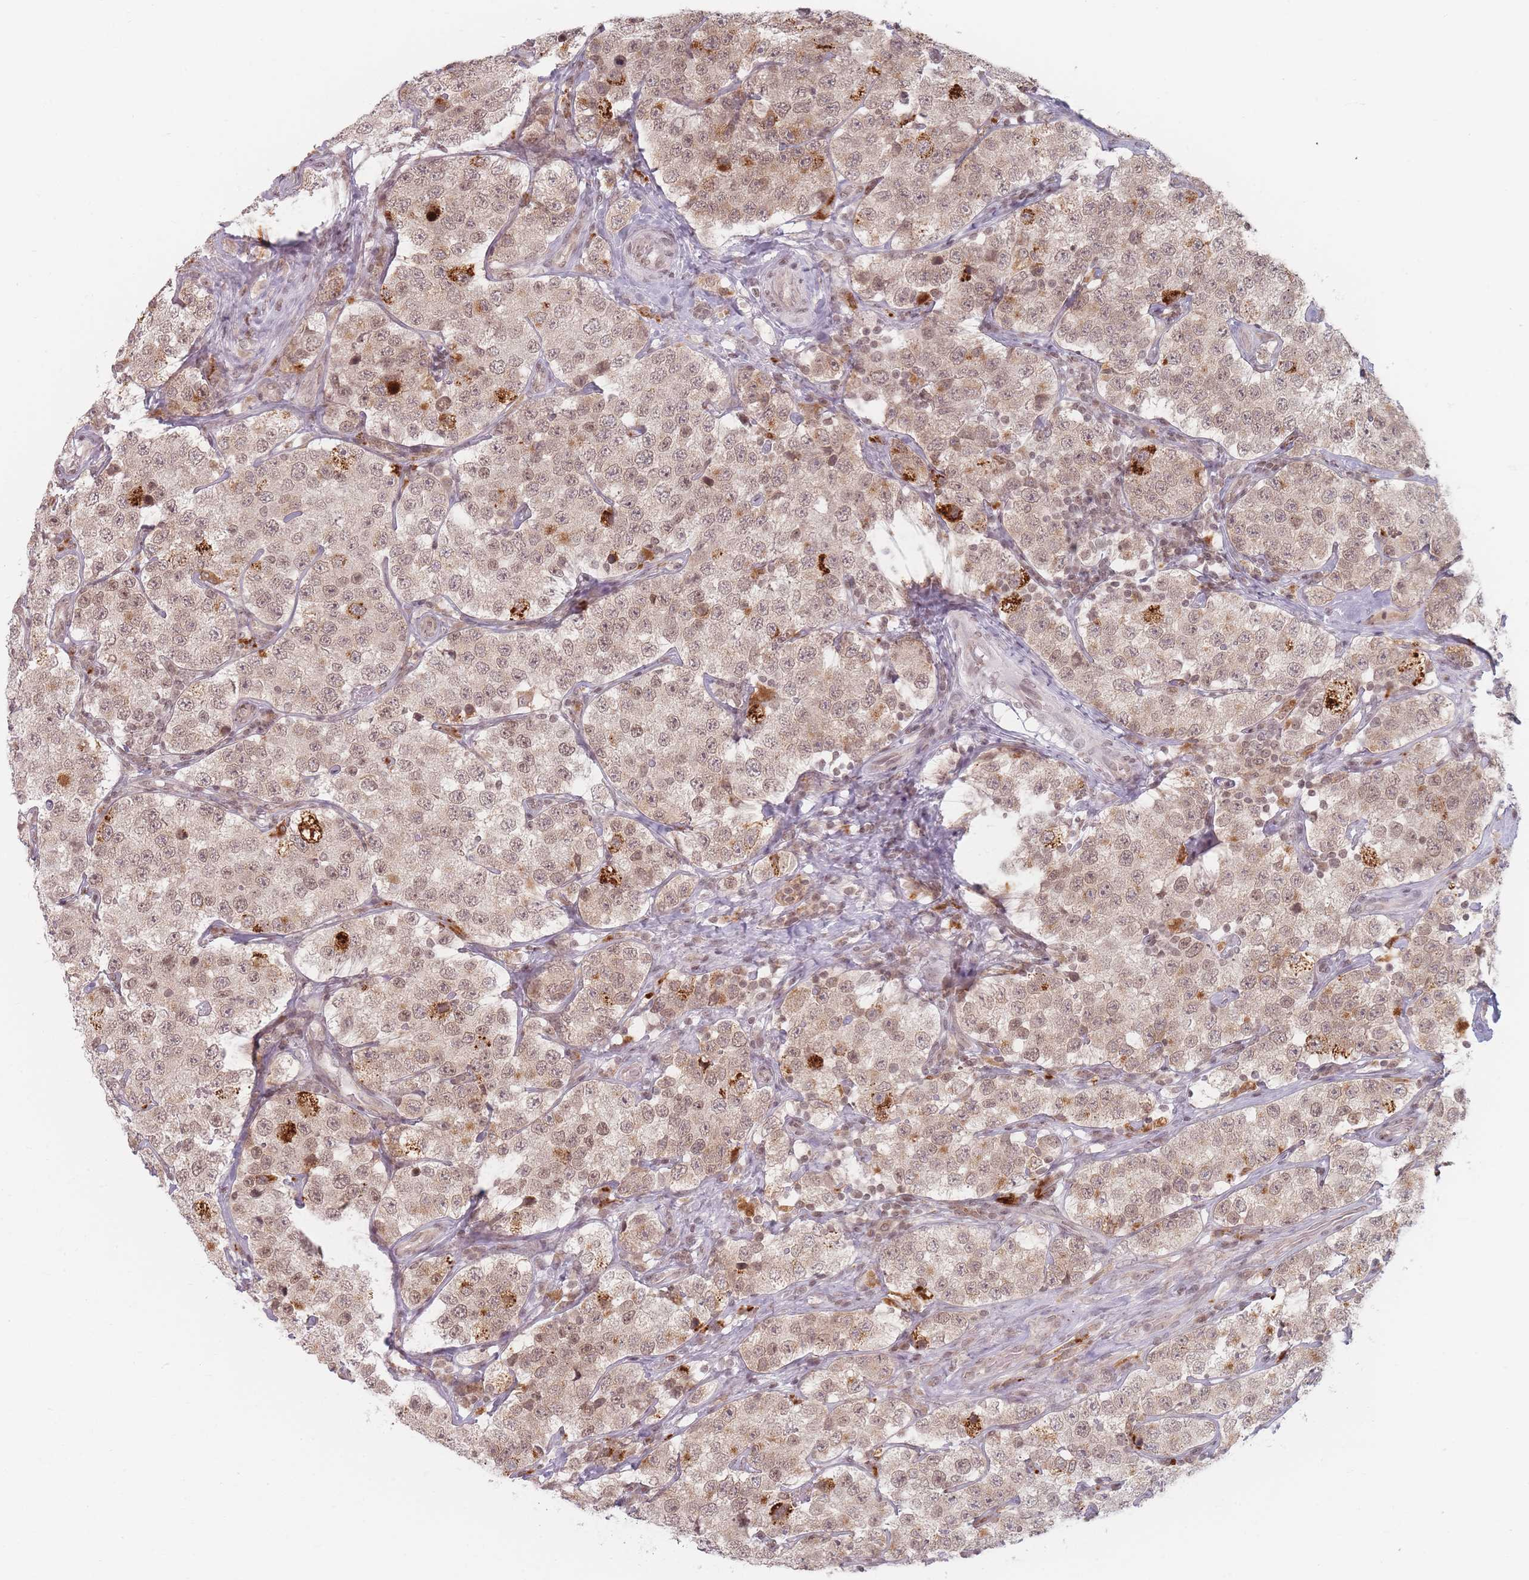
{"staining": {"intensity": "moderate", "quantity": ">75%", "location": "cytoplasmic/membranous,nuclear"}, "tissue": "testis cancer", "cell_type": "Tumor cells", "image_type": "cancer", "snomed": [{"axis": "morphology", "description": "Seminoma, NOS"}, {"axis": "topography", "description": "Testis"}], "caption": "There is medium levels of moderate cytoplasmic/membranous and nuclear positivity in tumor cells of testis seminoma, as demonstrated by immunohistochemical staining (brown color).", "gene": "SPATA45", "patient": {"sex": "male", "age": 34}}